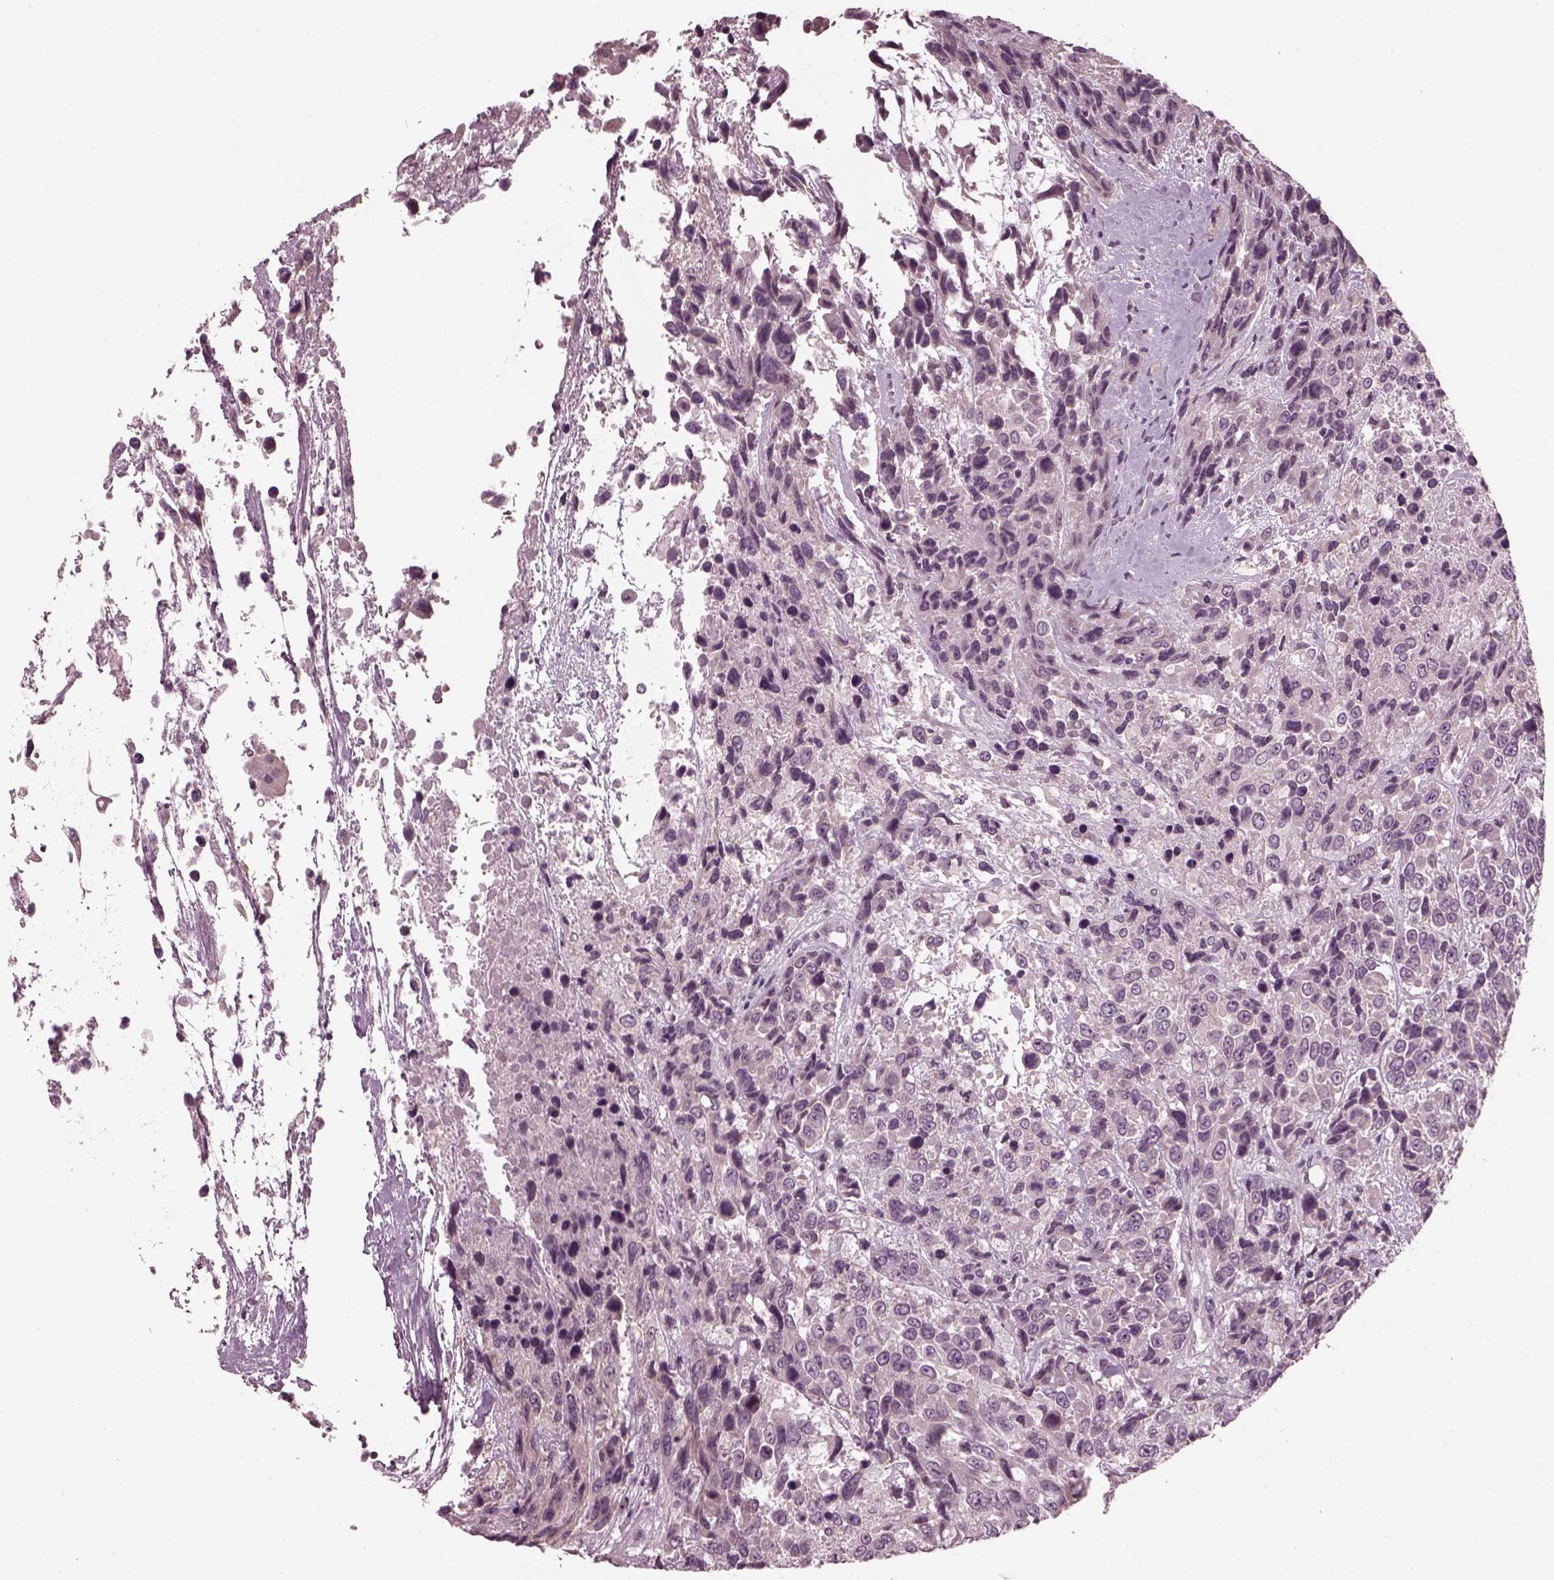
{"staining": {"intensity": "negative", "quantity": "none", "location": "none"}, "tissue": "urothelial cancer", "cell_type": "Tumor cells", "image_type": "cancer", "snomed": [{"axis": "morphology", "description": "Urothelial carcinoma, High grade"}, {"axis": "topography", "description": "Urinary bladder"}], "caption": "A histopathology image of urothelial cancer stained for a protein displays no brown staining in tumor cells.", "gene": "CLCN4", "patient": {"sex": "female", "age": 70}}